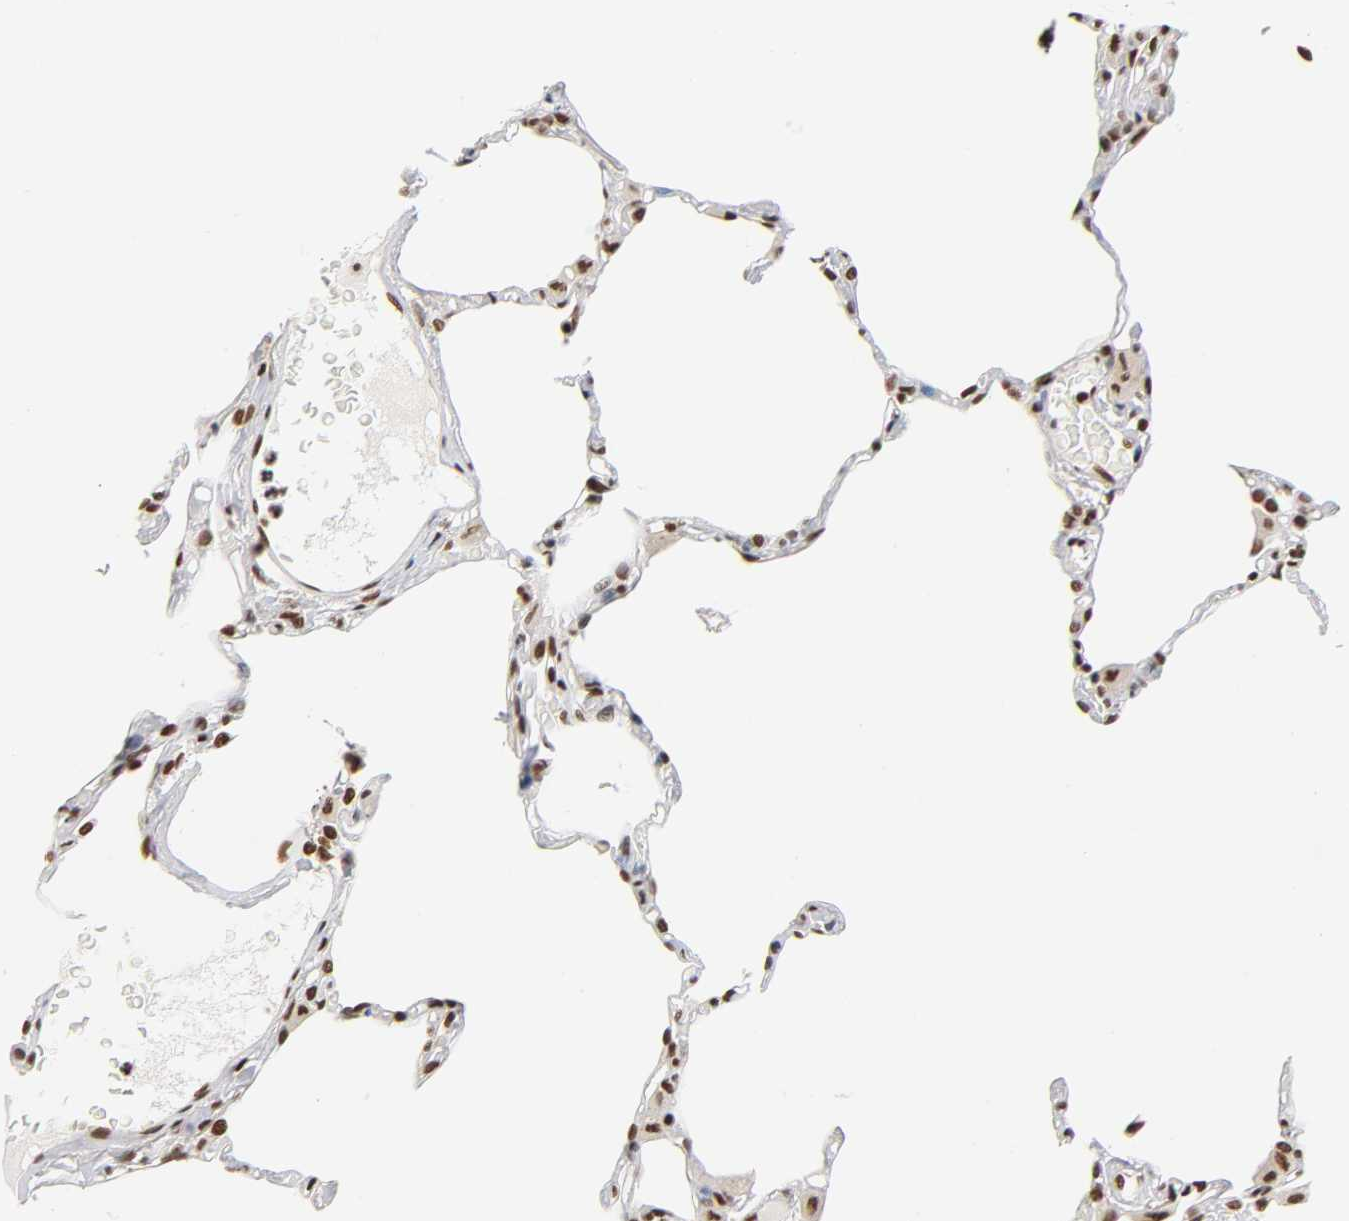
{"staining": {"intensity": "strong", "quantity": ">75%", "location": "nuclear"}, "tissue": "lung", "cell_type": "Alveolar cells", "image_type": "normal", "snomed": [{"axis": "morphology", "description": "Normal tissue, NOS"}, {"axis": "topography", "description": "Lung"}], "caption": "Immunohistochemistry histopathology image of normal lung stained for a protein (brown), which displays high levels of strong nuclear expression in approximately >75% of alveolar cells.", "gene": "ILKAP", "patient": {"sex": "female", "age": 49}}